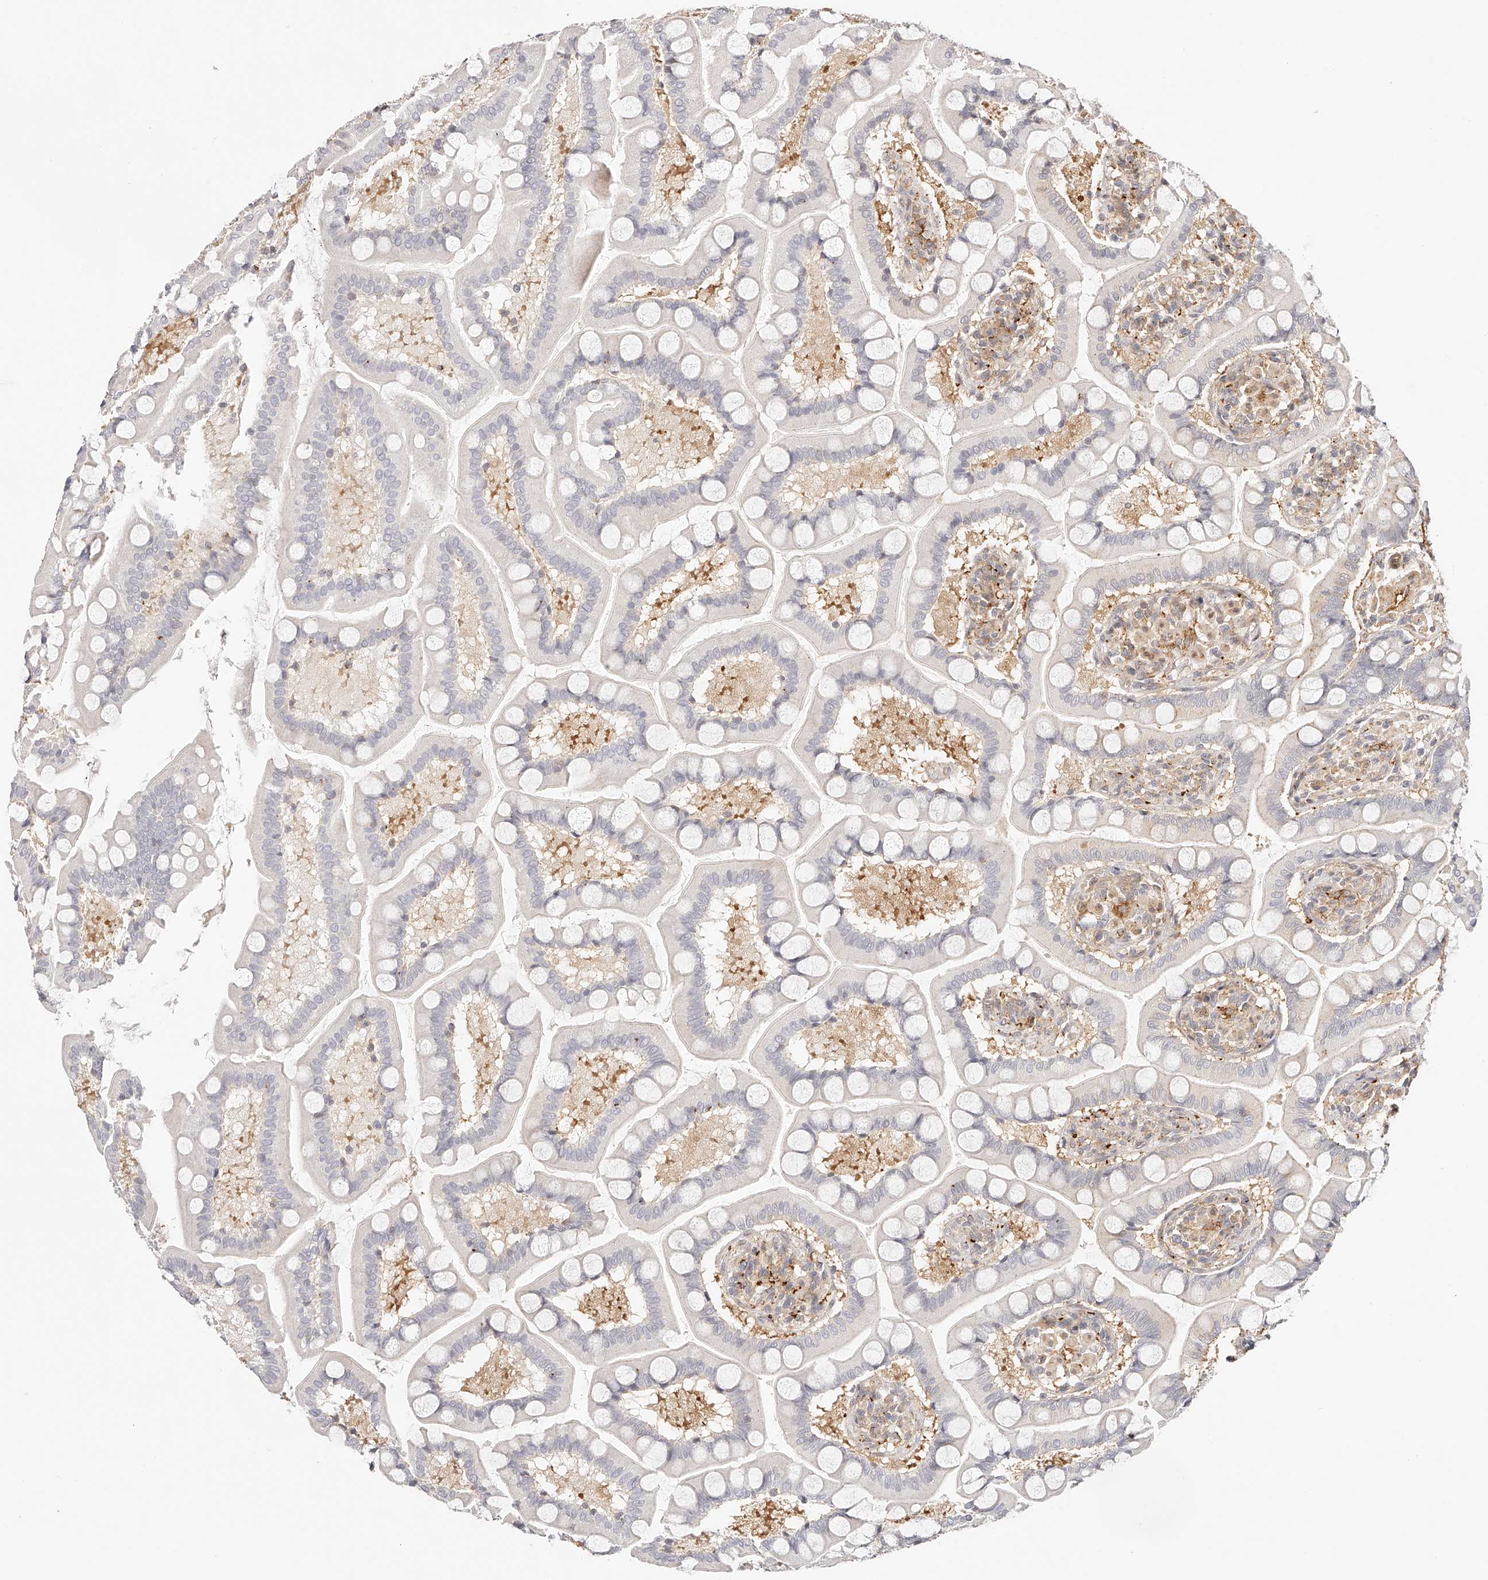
{"staining": {"intensity": "weak", "quantity": "<25%", "location": "cytoplasmic/membranous"}, "tissue": "small intestine", "cell_type": "Glandular cells", "image_type": "normal", "snomed": [{"axis": "morphology", "description": "Normal tissue, NOS"}, {"axis": "topography", "description": "Small intestine"}], "caption": "DAB immunohistochemical staining of normal human small intestine displays no significant expression in glandular cells.", "gene": "SYNC", "patient": {"sex": "male", "age": 41}}